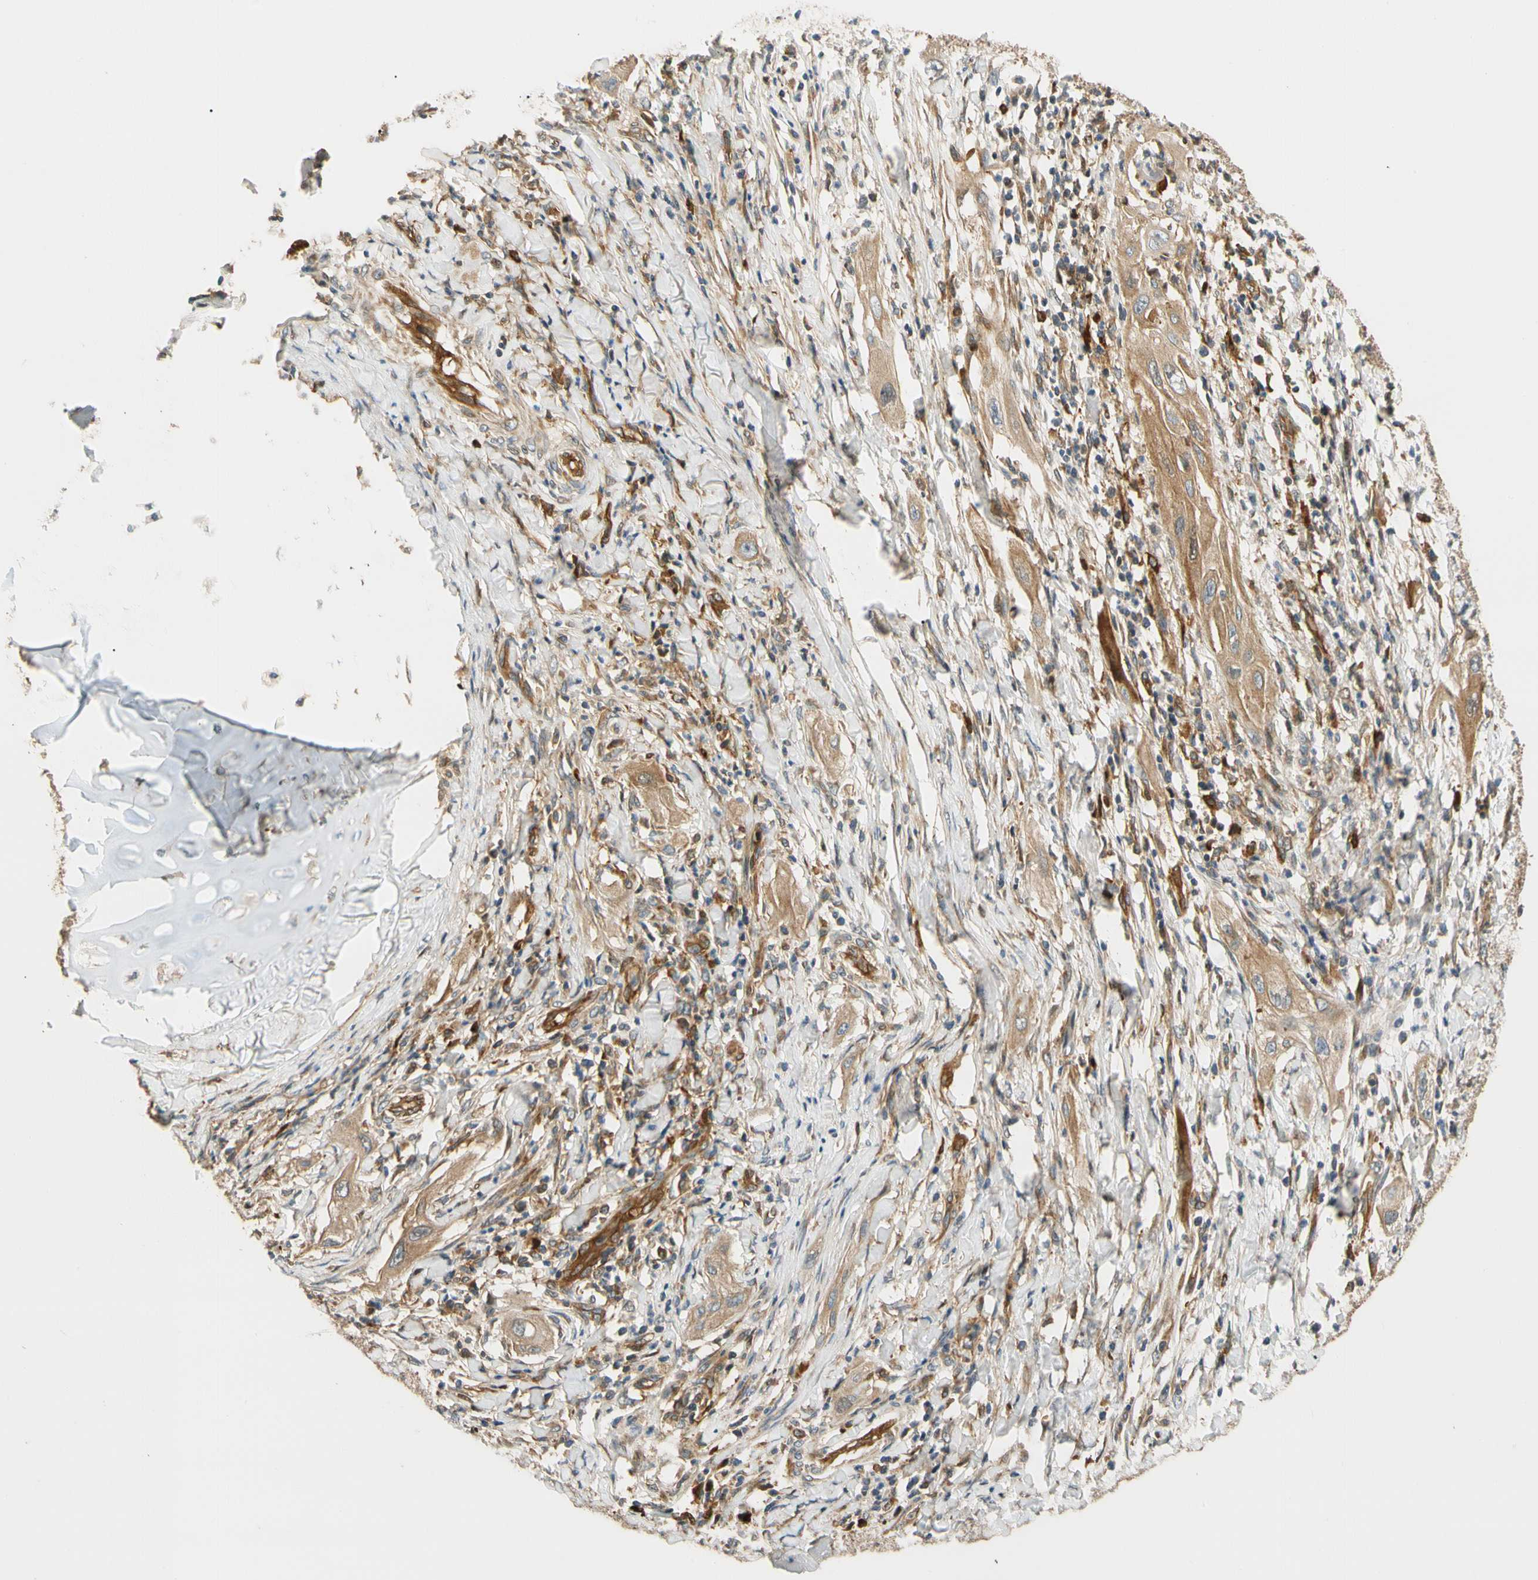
{"staining": {"intensity": "moderate", "quantity": ">75%", "location": "cytoplasmic/membranous"}, "tissue": "lung cancer", "cell_type": "Tumor cells", "image_type": "cancer", "snomed": [{"axis": "morphology", "description": "Squamous cell carcinoma, NOS"}, {"axis": "topography", "description": "Lung"}], "caption": "Brown immunohistochemical staining in lung cancer reveals moderate cytoplasmic/membranous staining in about >75% of tumor cells.", "gene": "PARP14", "patient": {"sex": "female", "age": 47}}